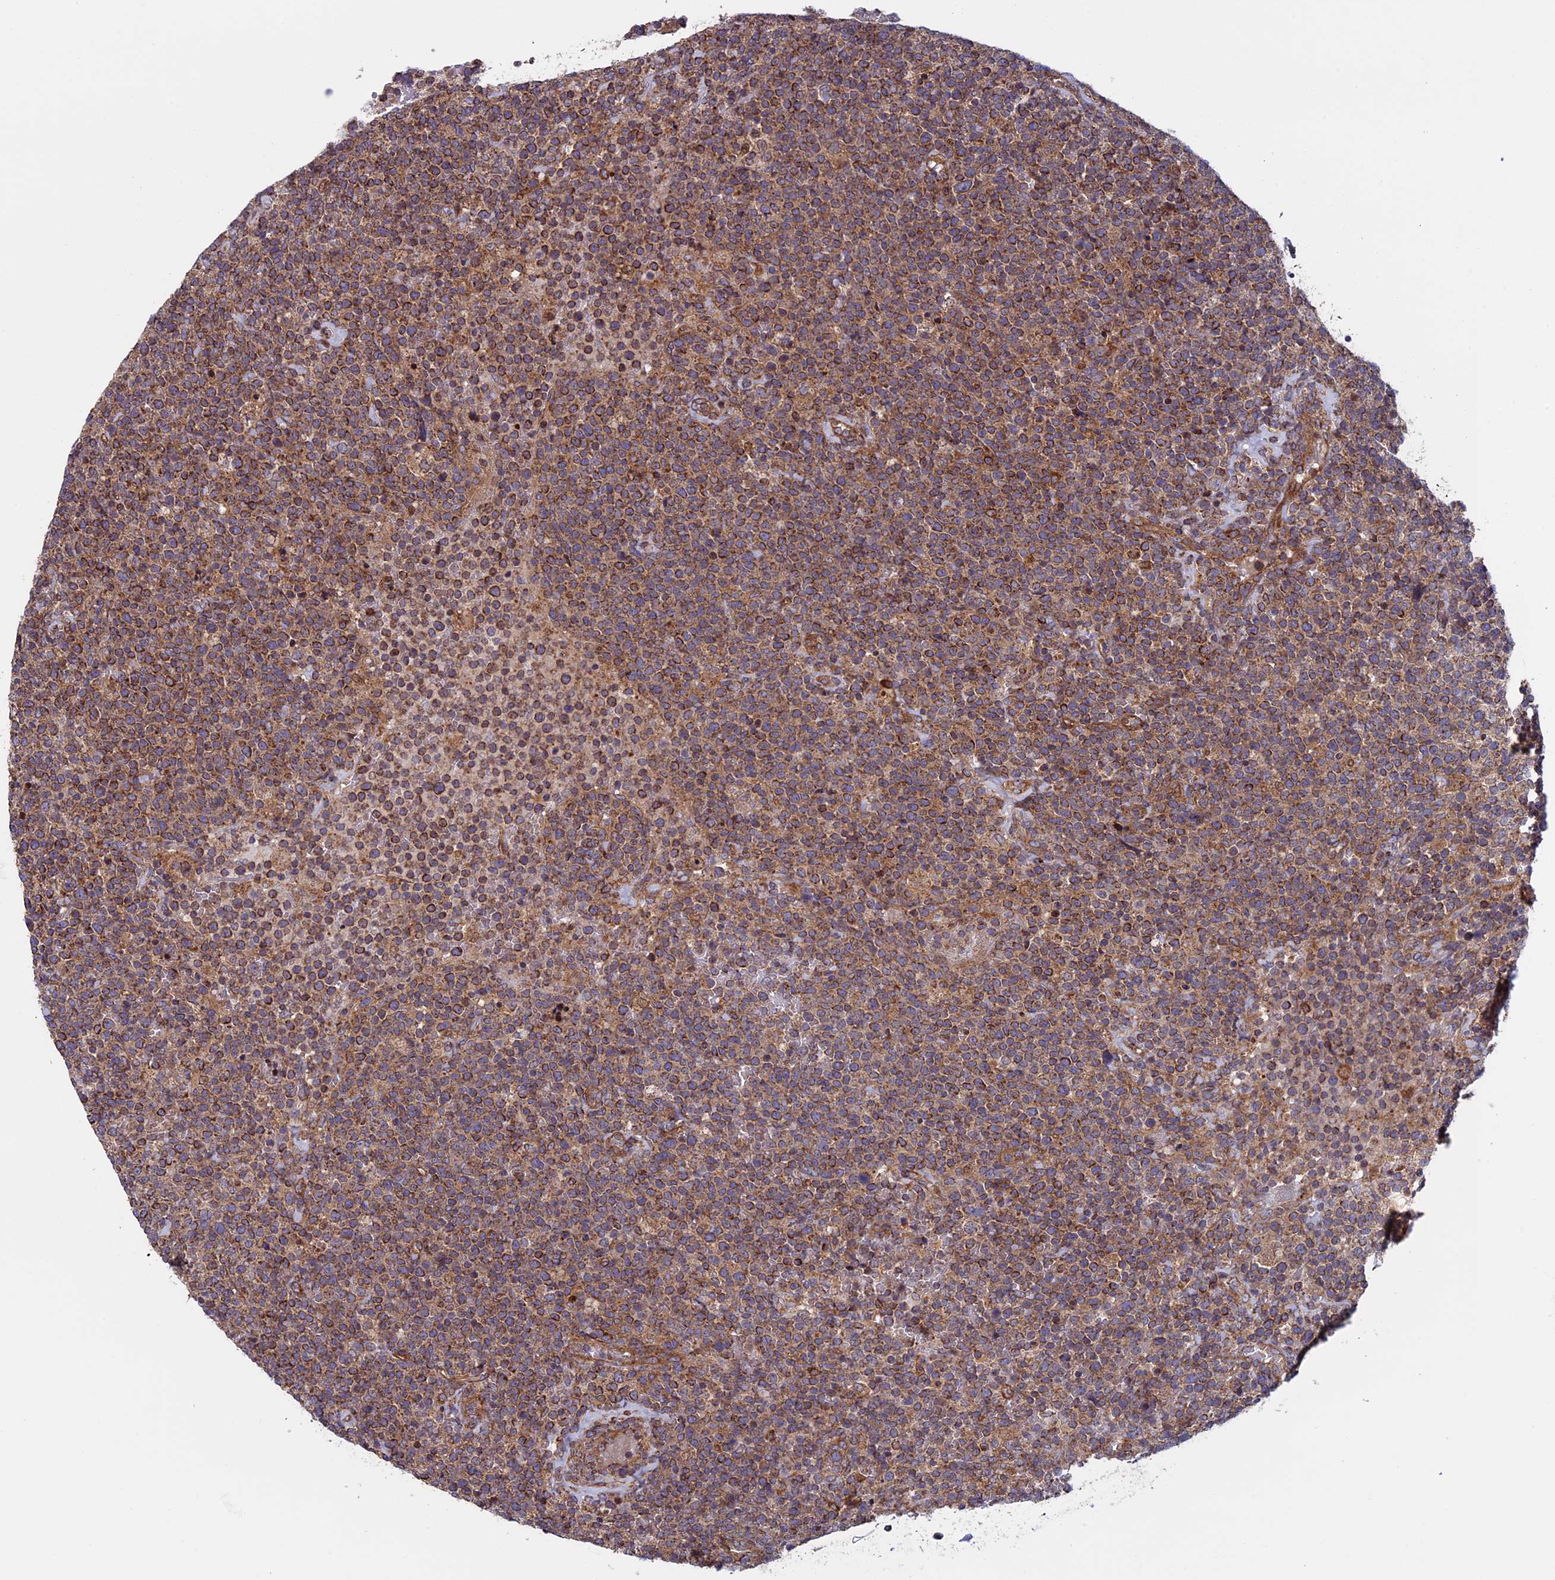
{"staining": {"intensity": "moderate", "quantity": ">75%", "location": "cytoplasmic/membranous"}, "tissue": "lymphoma", "cell_type": "Tumor cells", "image_type": "cancer", "snomed": [{"axis": "morphology", "description": "Malignant lymphoma, non-Hodgkin's type, High grade"}, {"axis": "topography", "description": "Lymph node"}], "caption": "Malignant lymphoma, non-Hodgkin's type (high-grade) stained for a protein (brown) reveals moderate cytoplasmic/membranous positive positivity in approximately >75% of tumor cells.", "gene": "CCDC8", "patient": {"sex": "male", "age": 61}}